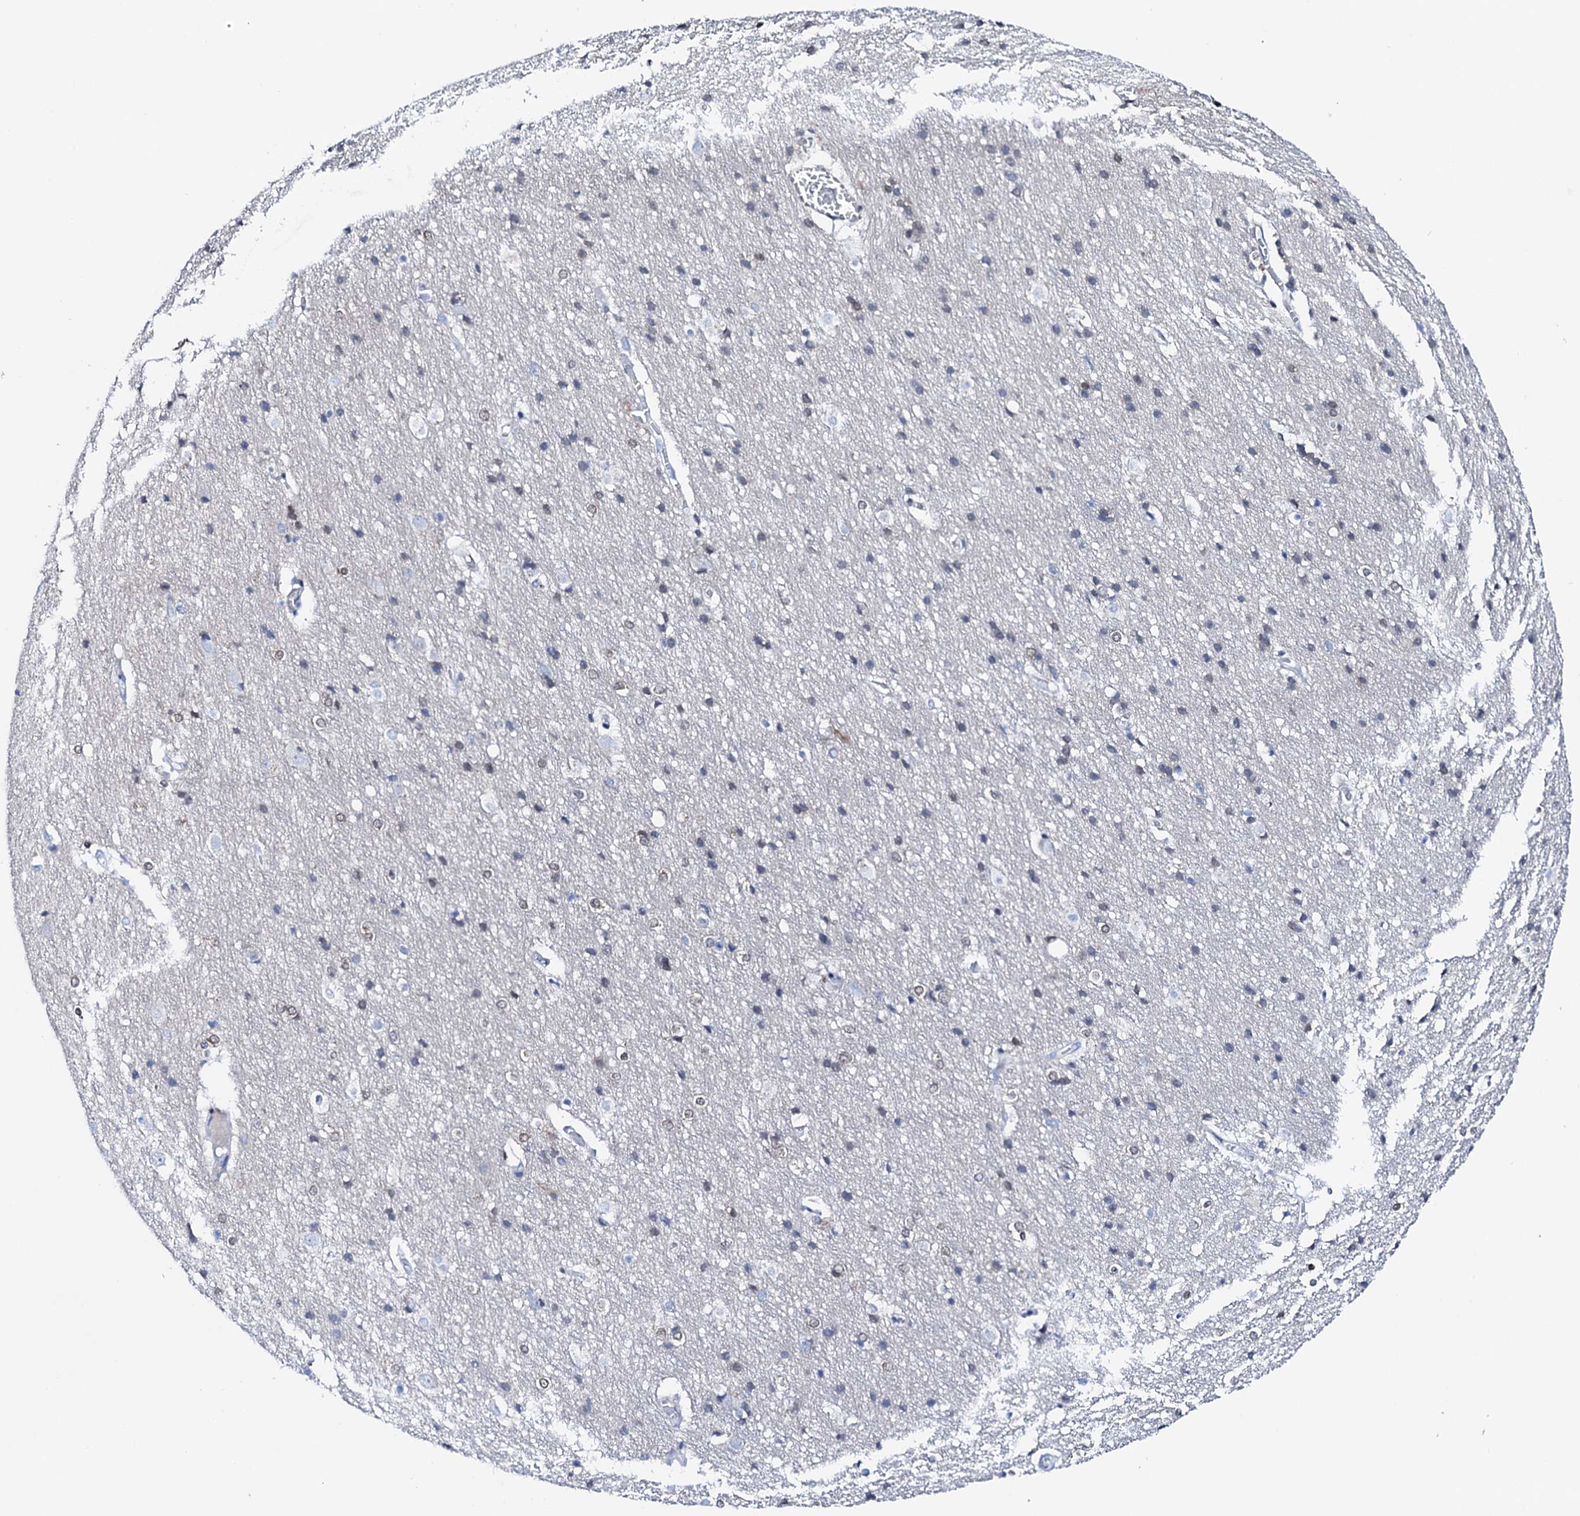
{"staining": {"intensity": "negative", "quantity": "none", "location": "none"}, "tissue": "cerebral cortex", "cell_type": "Endothelial cells", "image_type": "normal", "snomed": [{"axis": "morphology", "description": "Normal tissue, NOS"}, {"axis": "topography", "description": "Cerebral cortex"}], "caption": "An immunohistochemistry (IHC) photomicrograph of normal cerebral cortex is shown. There is no staining in endothelial cells of cerebral cortex. (Stains: DAB immunohistochemistry (IHC) with hematoxylin counter stain, Microscopy: brightfield microscopy at high magnification).", "gene": "NRIP2", "patient": {"sex": "male", "age": 54}}